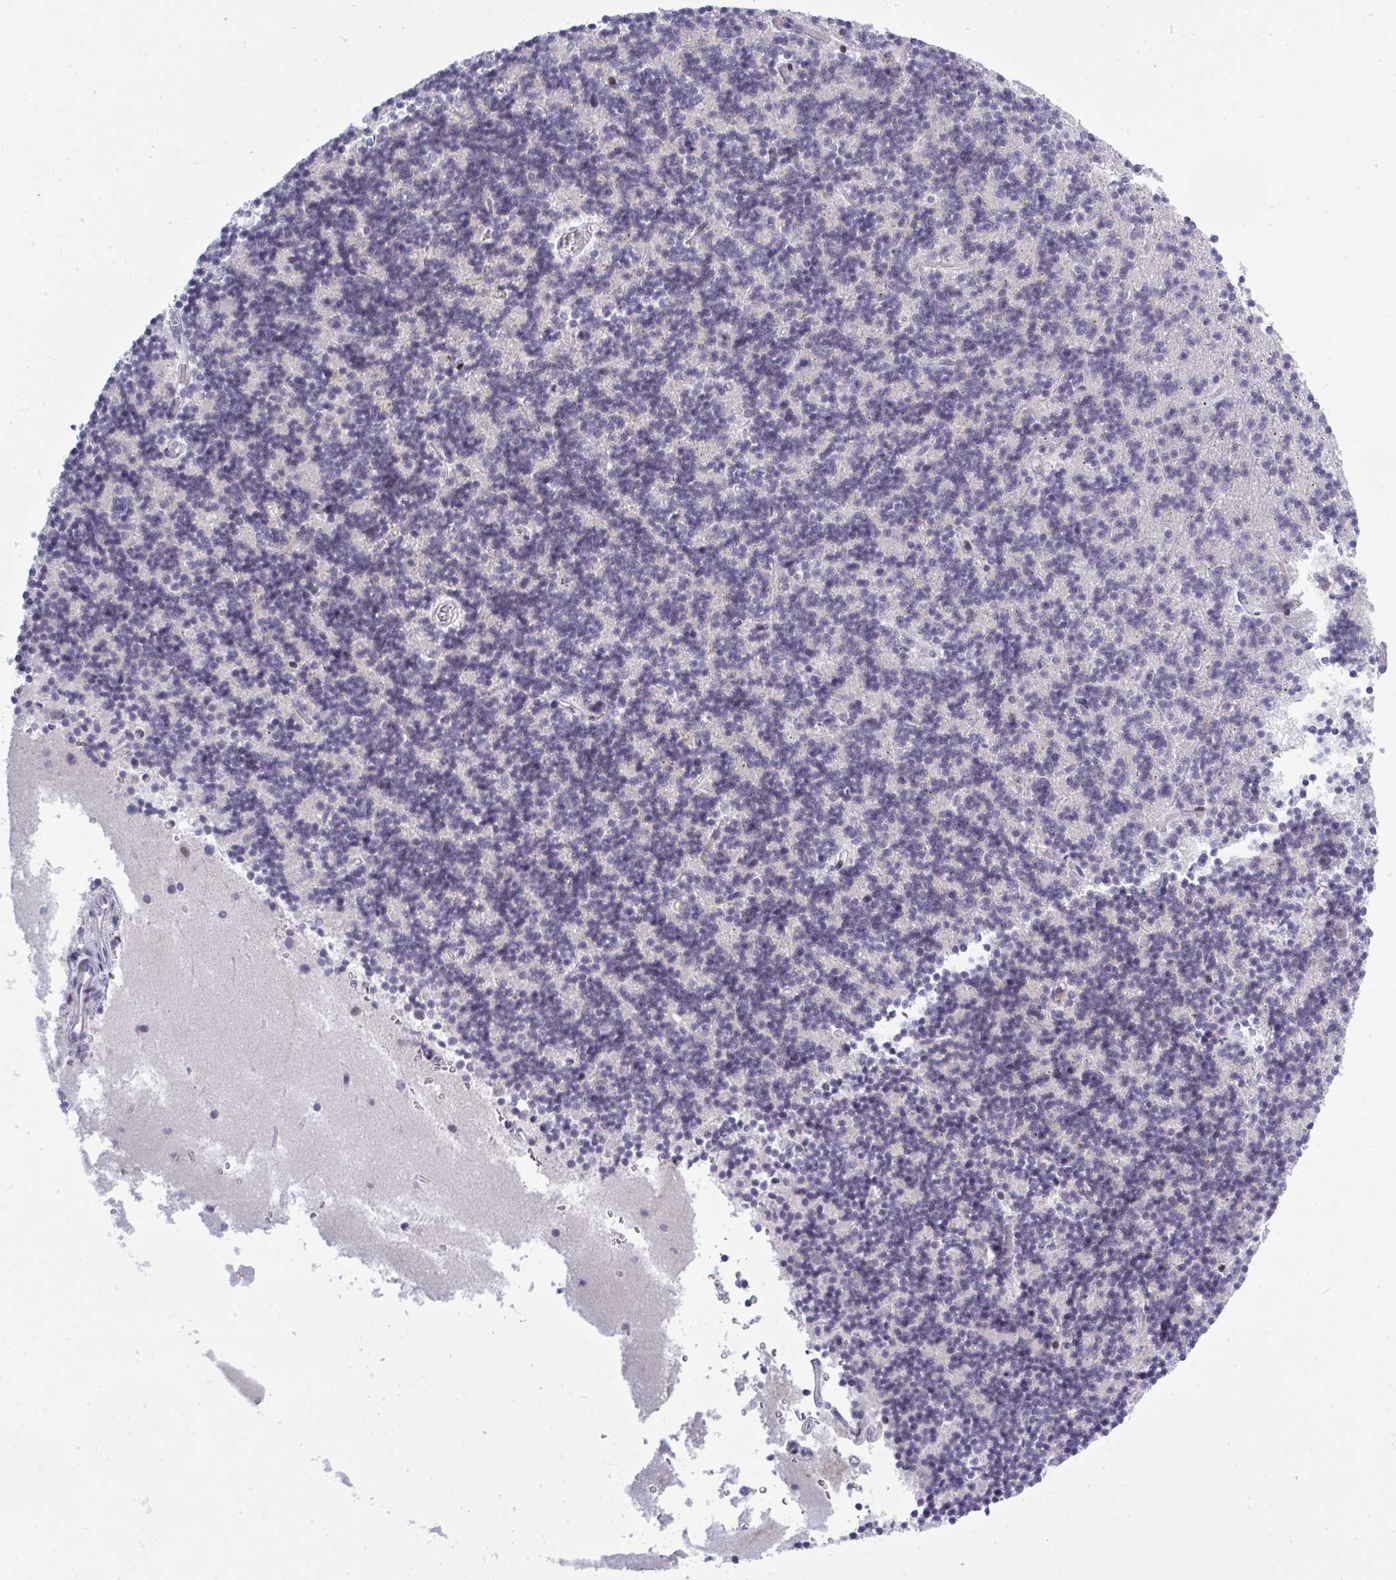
{"staining": {"intensity": "negative", "quantity": "none", "location": "none"}, "tissue": "cerebellum", "cell_type": "Cells in granular layer", "image_type": "normal", "snomed": [{"axis": "morphology", "description": "Normal tissue, NOS"}, {"axis": "topography", "description": "Cerebellum"}], "caption": "This histopathology image is of normal cerebellum stained with immunohistochemistry to label a protein in brown with the nuclei are counter-stained blue. There is no positivity in cells in granular layer.", "gene": "TAB1", "patient": {"sex": "male", "age": 54}}